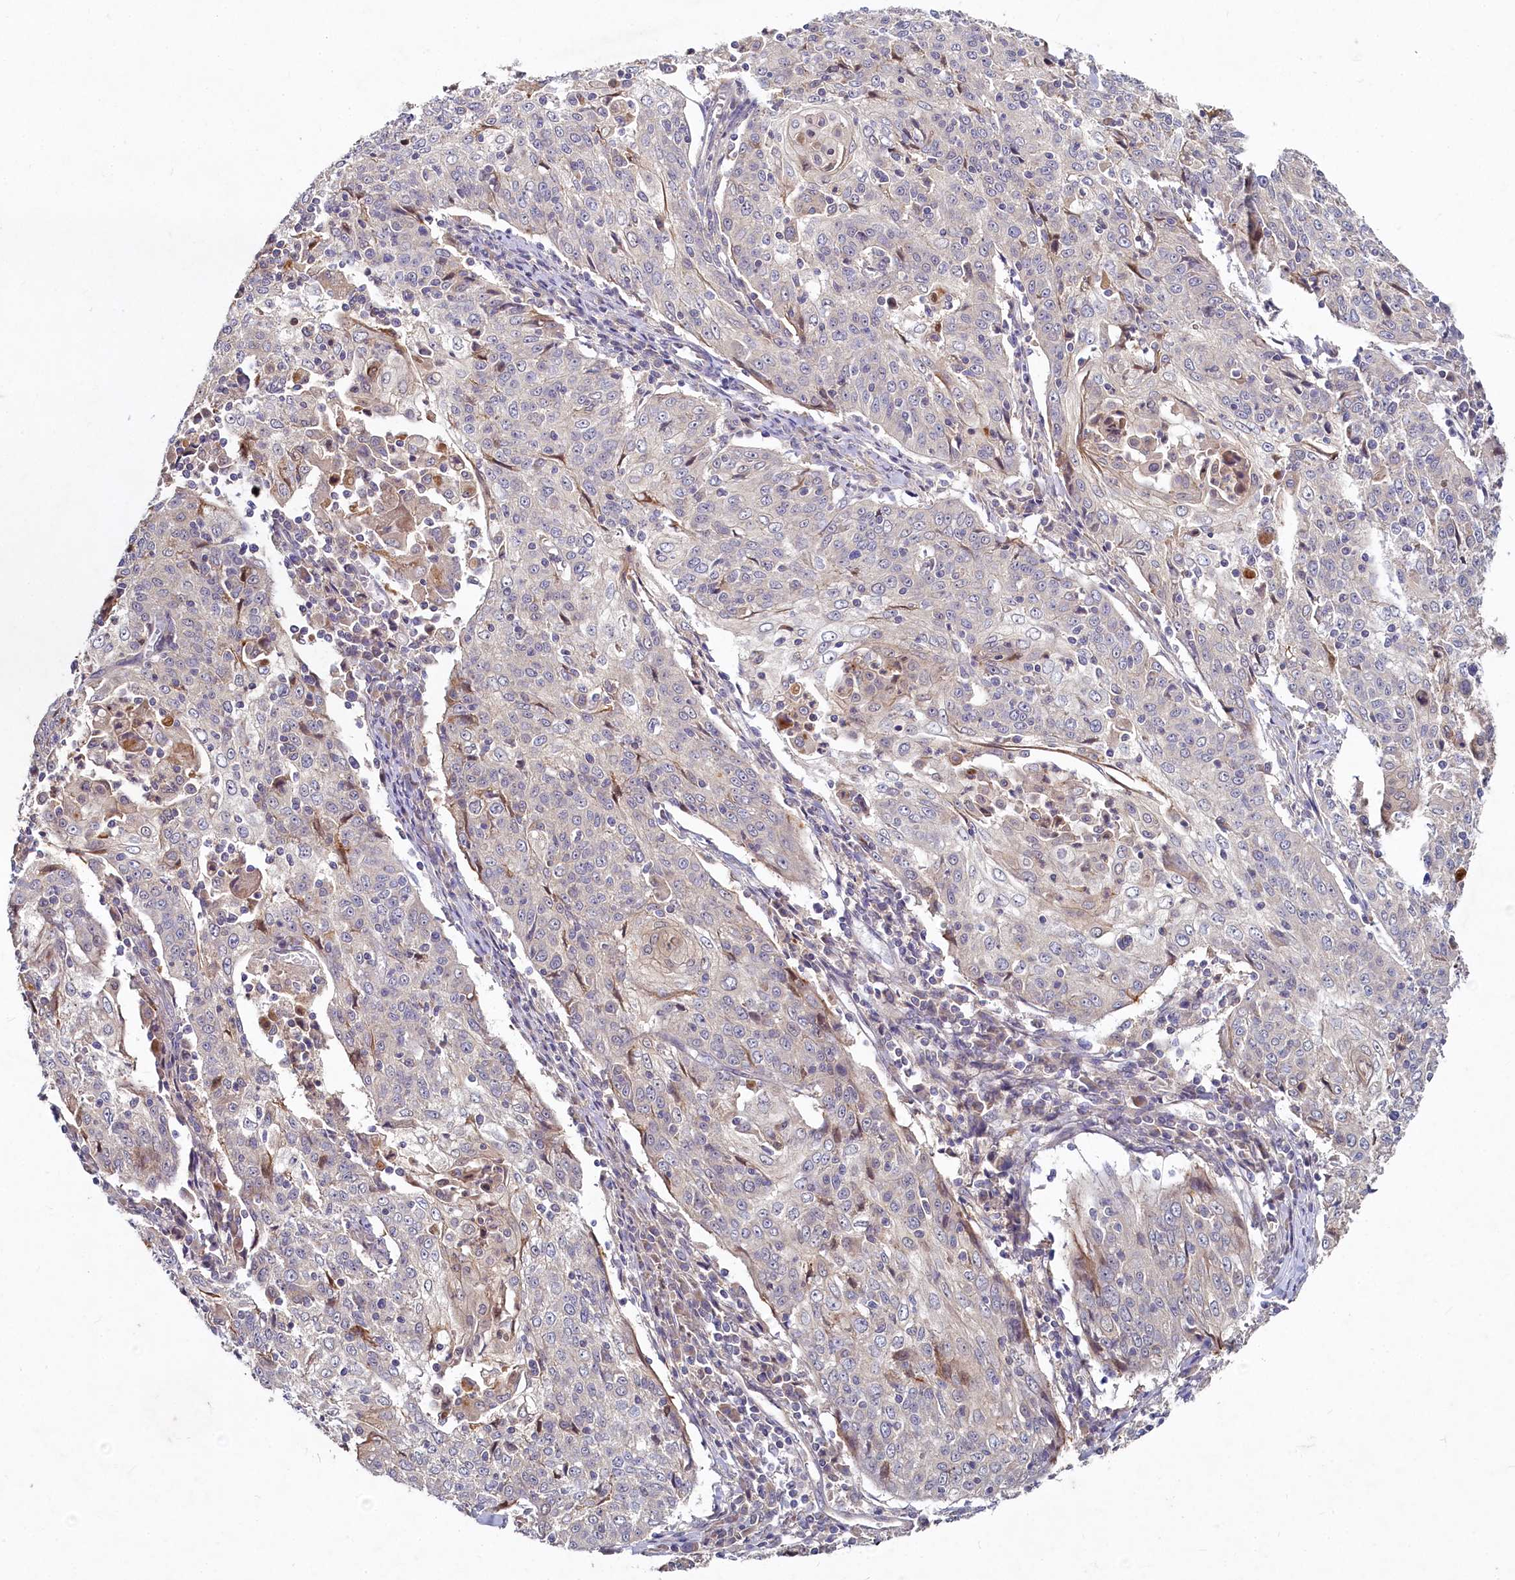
{"staining": {"intensity": "negative", "quantity": "none", "location": "none"}, "tissue": "cervical cancer", "cell_type": "Tumor cells", "image_type": "cancer", "snomed": [{"axis": "morphology", "description": "Squamous cell carcinoma, NOS"}, {"axis": "topography", "description": "Cervix"}], "caption": "Cervical cancer (squamous cell carcinoma) was stained to show a protein in brown. There is no significant staining in tumor cells. Brightfield microscopy of immunohistochemistry stained with DAB (brown) and hematoxylin (blue), captured at high magnification.", "gene": "HERC3", "patient": {"sex": "female", "age": 48}}